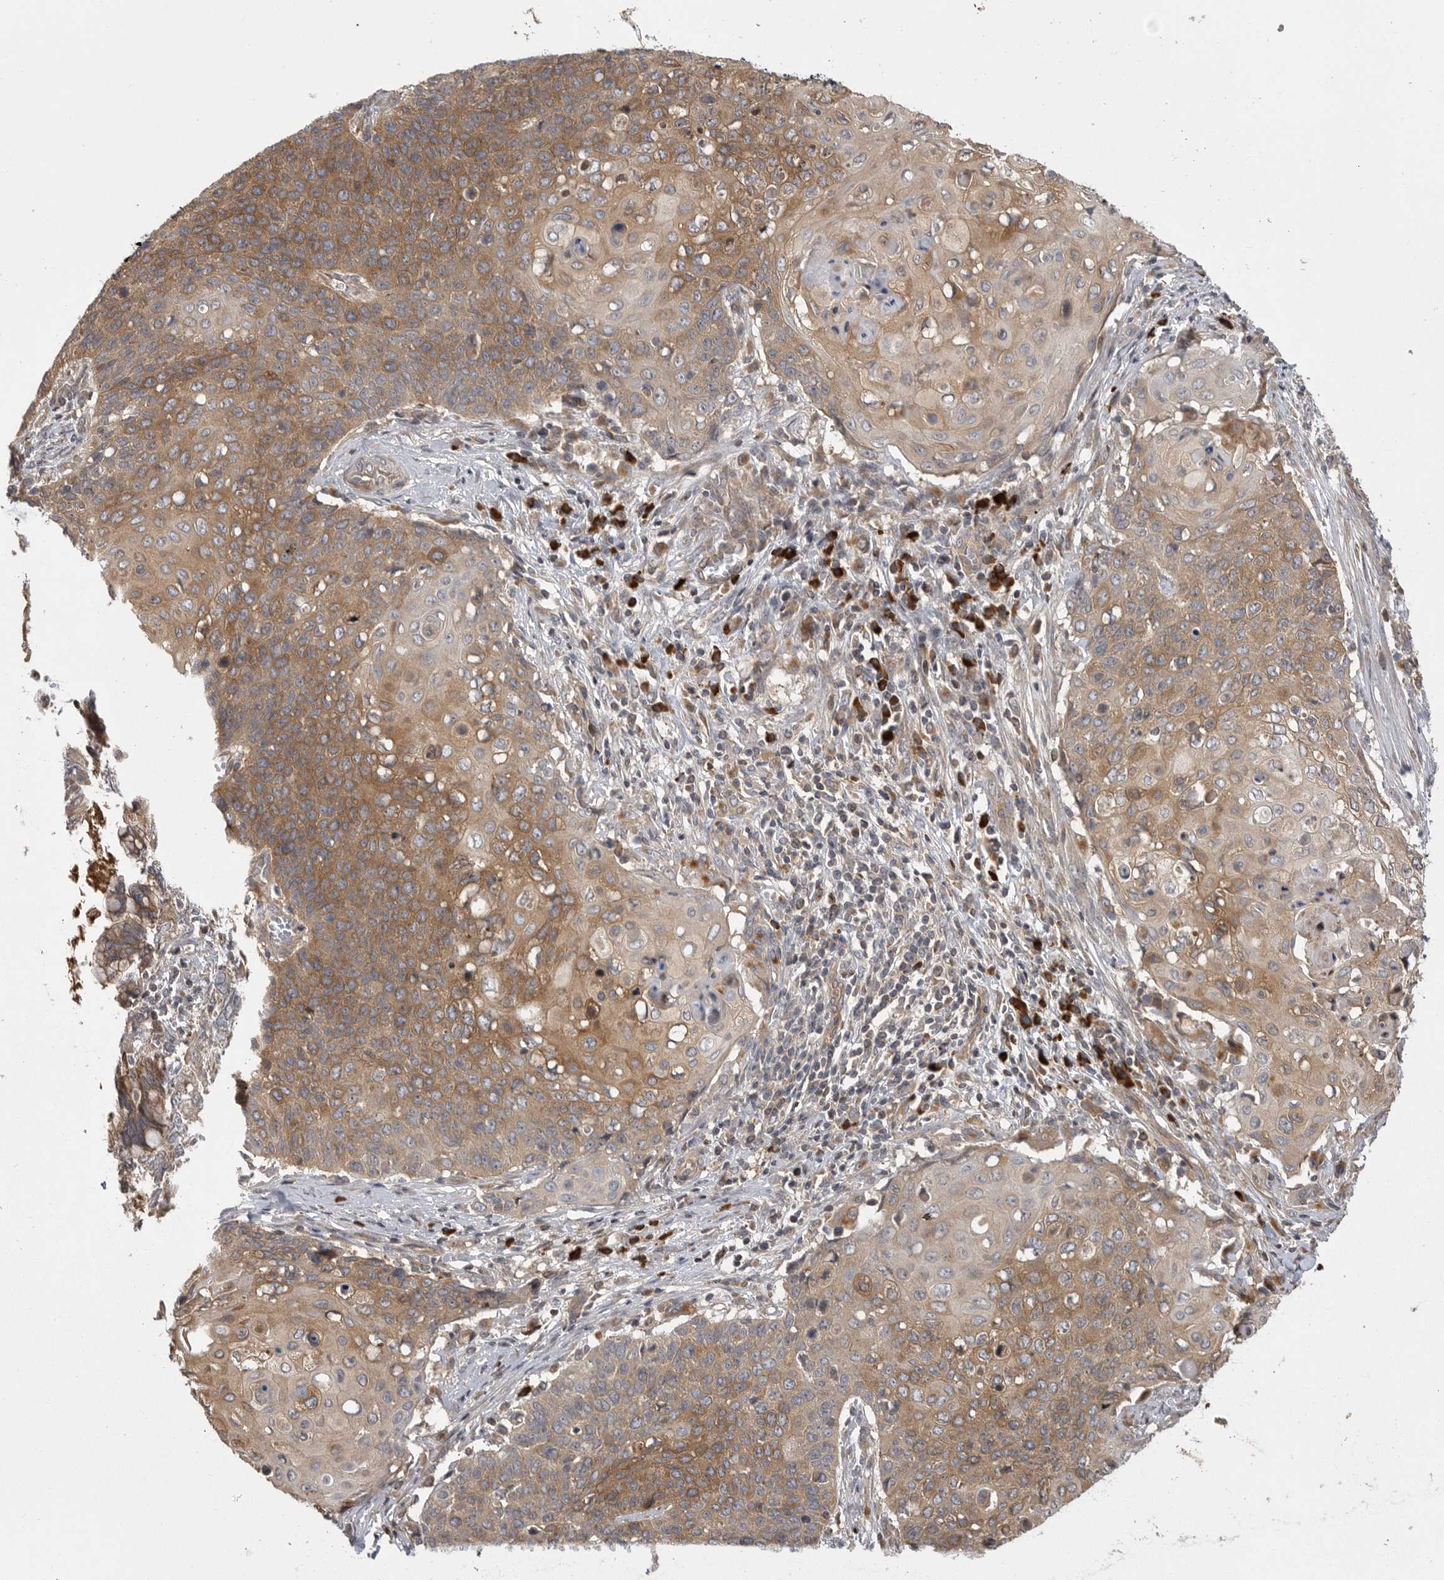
{"staining": {"intensity": "moderate", "quantity": ">75%", "location": "cytoplasmic/membranous"}, "tissue": "cervical cancer", "cell_type": "Tumor cells", "image_type": "cancer", "snomed": [{"axis": "morphology", "description": "Squamous cell carcinoma, NOS"}, {"axis": "topography", "description": "Cervix"}], "caption": "Tumor cells reveal medium levels of moderate cytoplasmic/membranous expression in approximately >75% of cells in cervical squamous cell carcinoma.", "gene": "OXR1", "patient": {"sex": "female", "age": 39}}